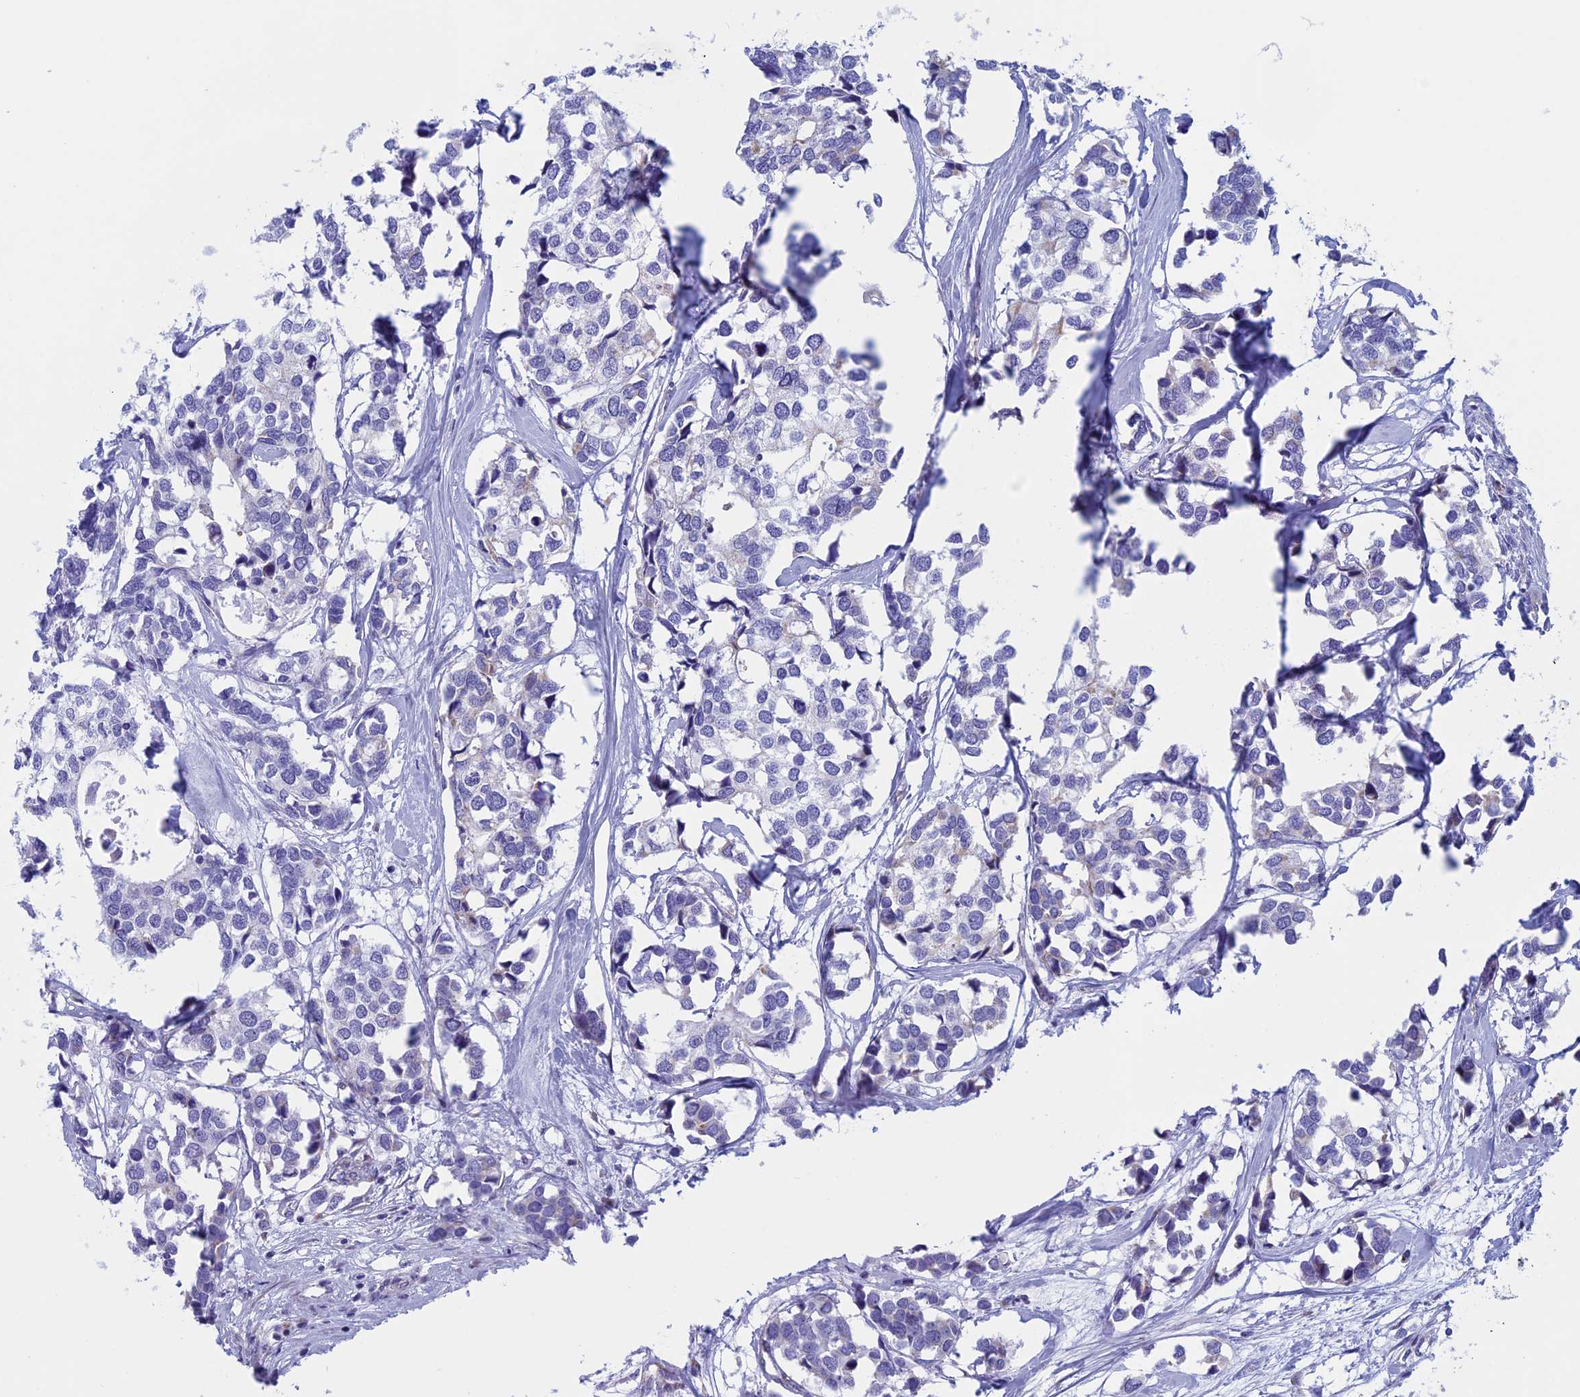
{"staining": {"intensity": "negative", "quantity": "none", "location": "none"}, "tissue": "breast cancer", "cell_type": "Tumor cells", "image_type": "cancer", "snomed": [{"axis": "morphology", "description": "Duct carcinoma"}, {"axis": "topography", "description": "Breast"}], "caption": "Breast cancer stained for a protein using IHC demonstrates no staining tumor cells.", "gene": "NDUFB9", "patient": {"sex": "female", "age": 83}}